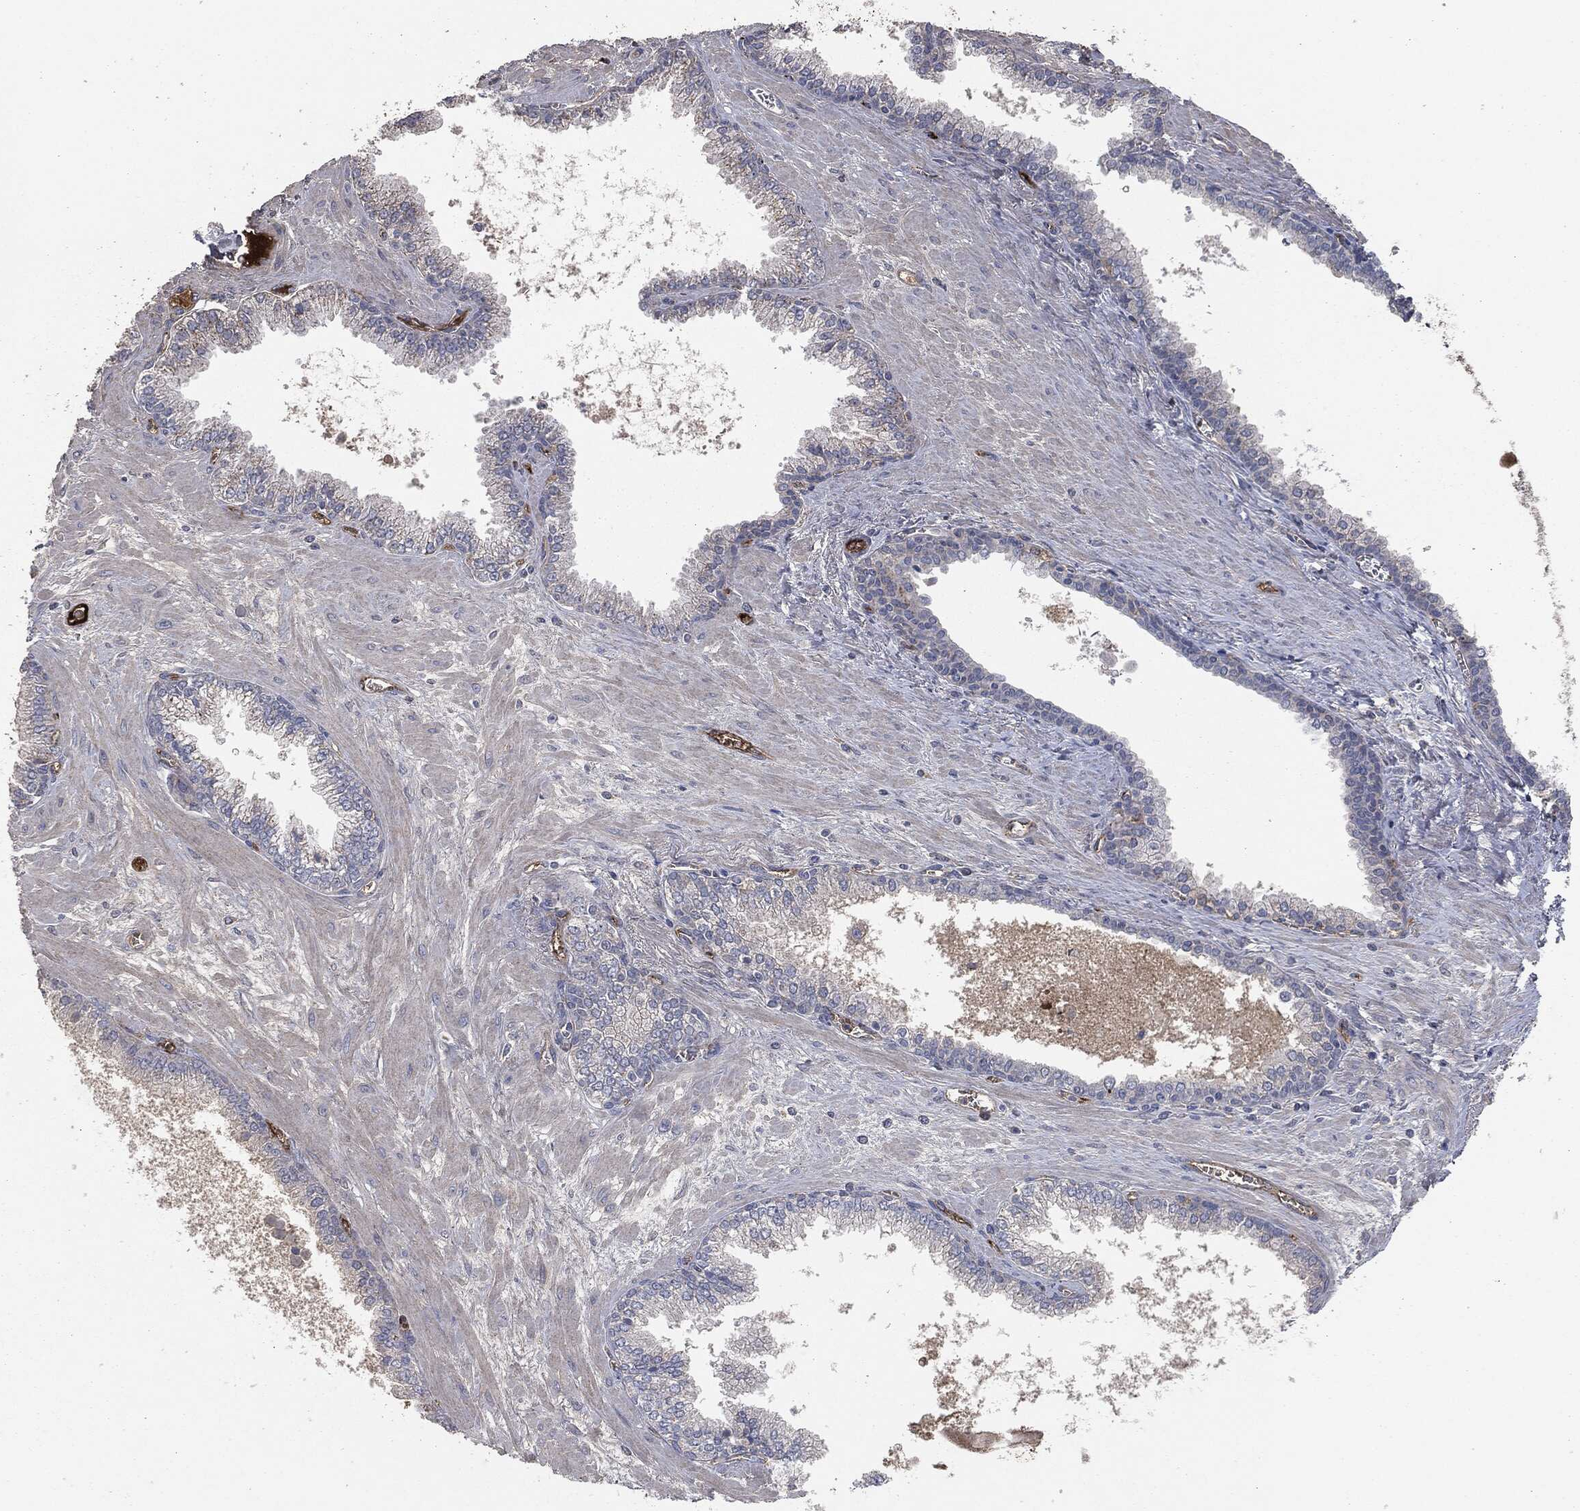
{"staining": {"intensity": "negative", "quantity": "none", "location": "none"}, "tissue": "prostate cancer", "cell_type": "Tumor cells", "image_type": "cancer", "snomed": [{"axis": "morphology", "description": "Adenocarcinoma, NOS"}, {"axis": "topography", "description": "Prostate"}], "caption": "Prostate cancer was stained to show a protein in brown. There is no significant positivity in tumor cells.", "gene": "APOB", "patient": {"sex": "male", "age": 56}}